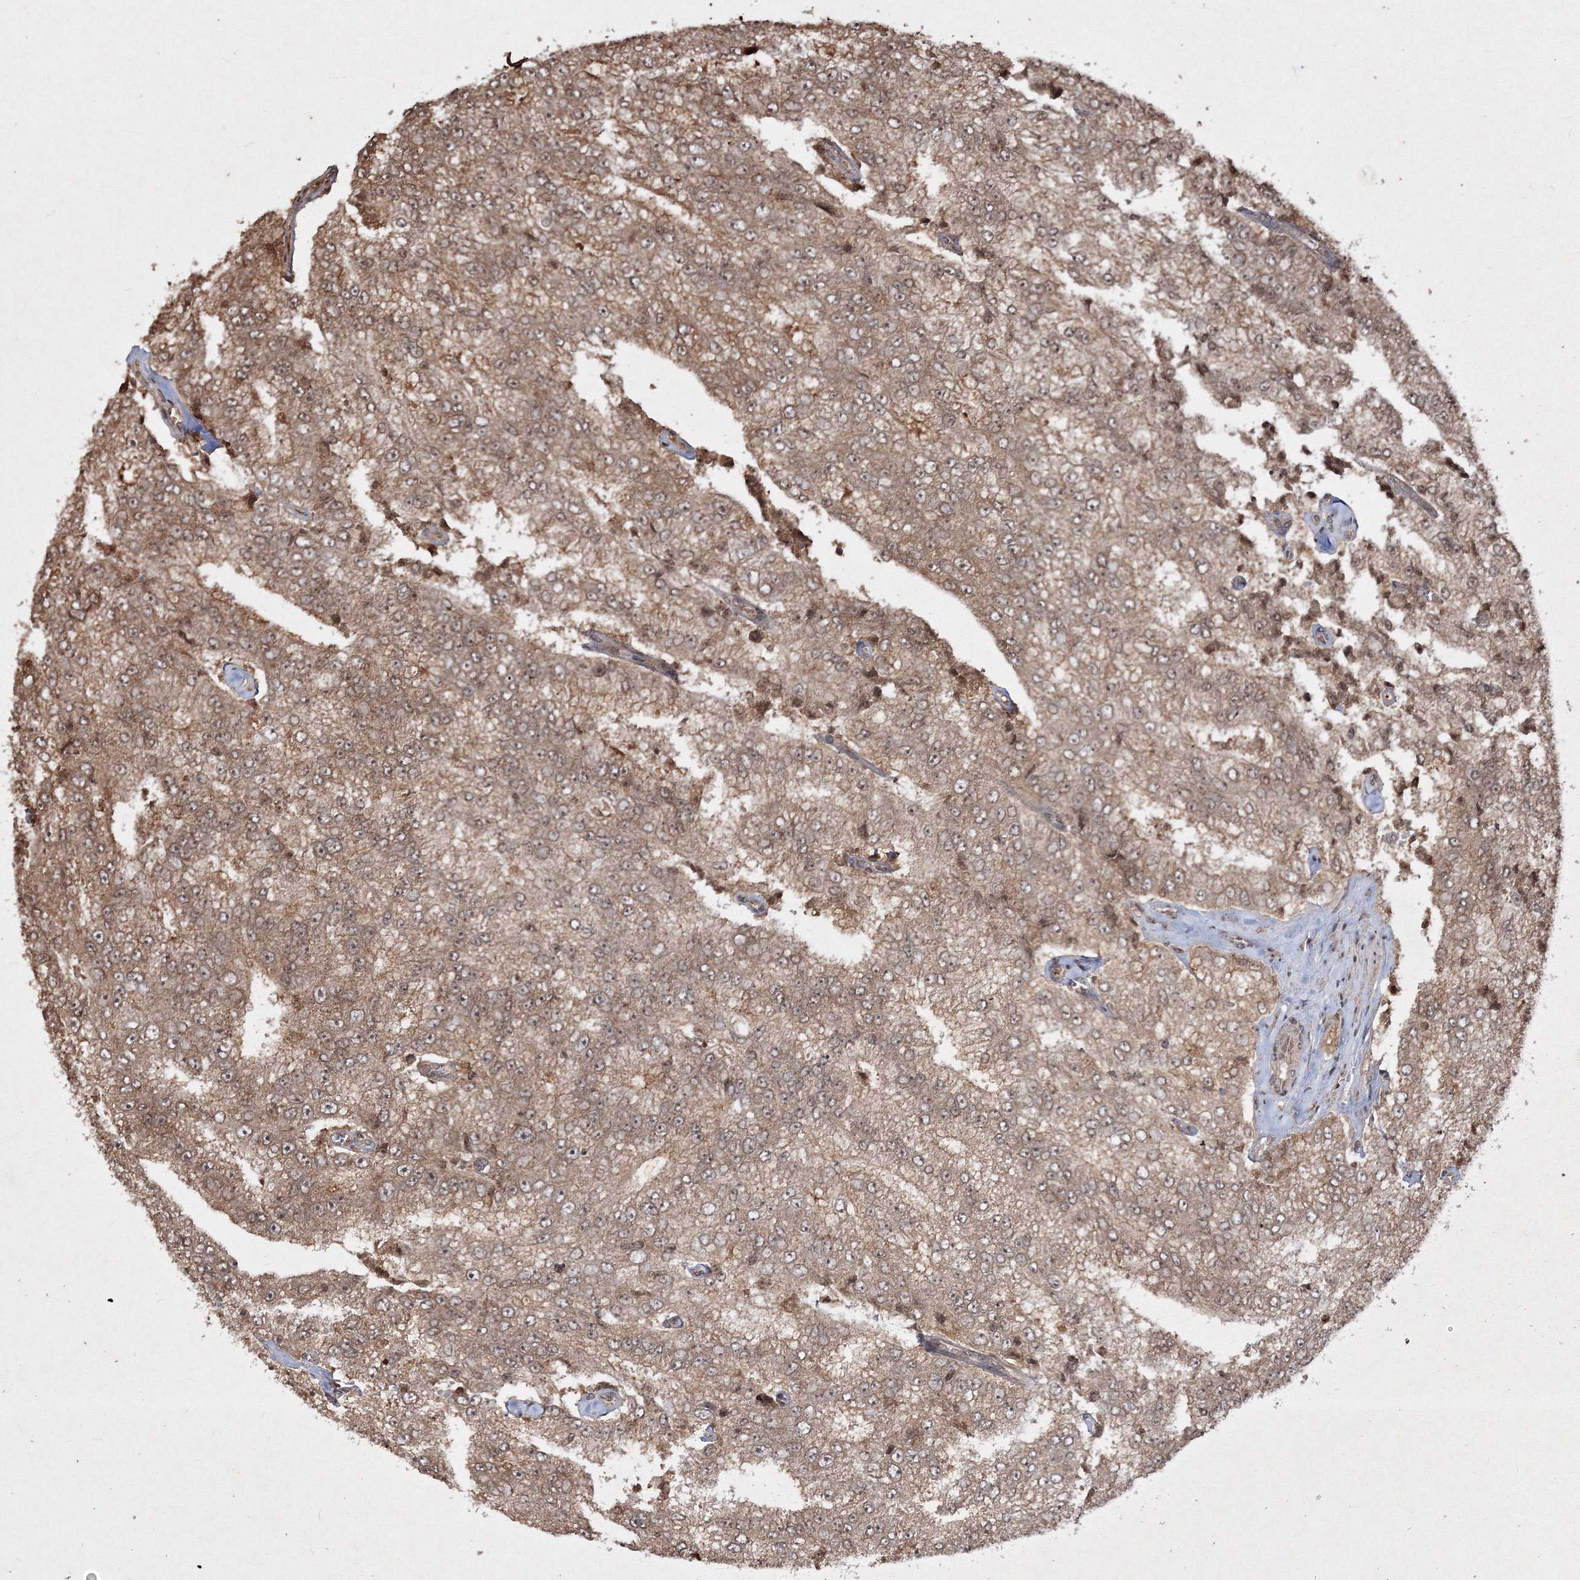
{"staining": {"intensity": "moderate", "quantity": ">75%", "location": "cytoplasmic/membranous,nuclear"}, "tissue": "prostate cancer", "cell_type": "Tumor cells", "image_type": "cancer", "snomed": [{"axis": "morphology", "description": "Adenocarcinoma, High grade"}, {"axis": "topography", "description": "Prostate"}], "caption": "Protein expression by immunohistochemistry reveals moderate cytoplasmic/membranous and nuclear positivity in approximately >75% of tumor cells in prostate adenocarcinoma (high-grade). The protein is shown in brown color, while the nuclei are stained blue.", "gene": "PEX13", "patient": {"sex": "male", "age": 58}}